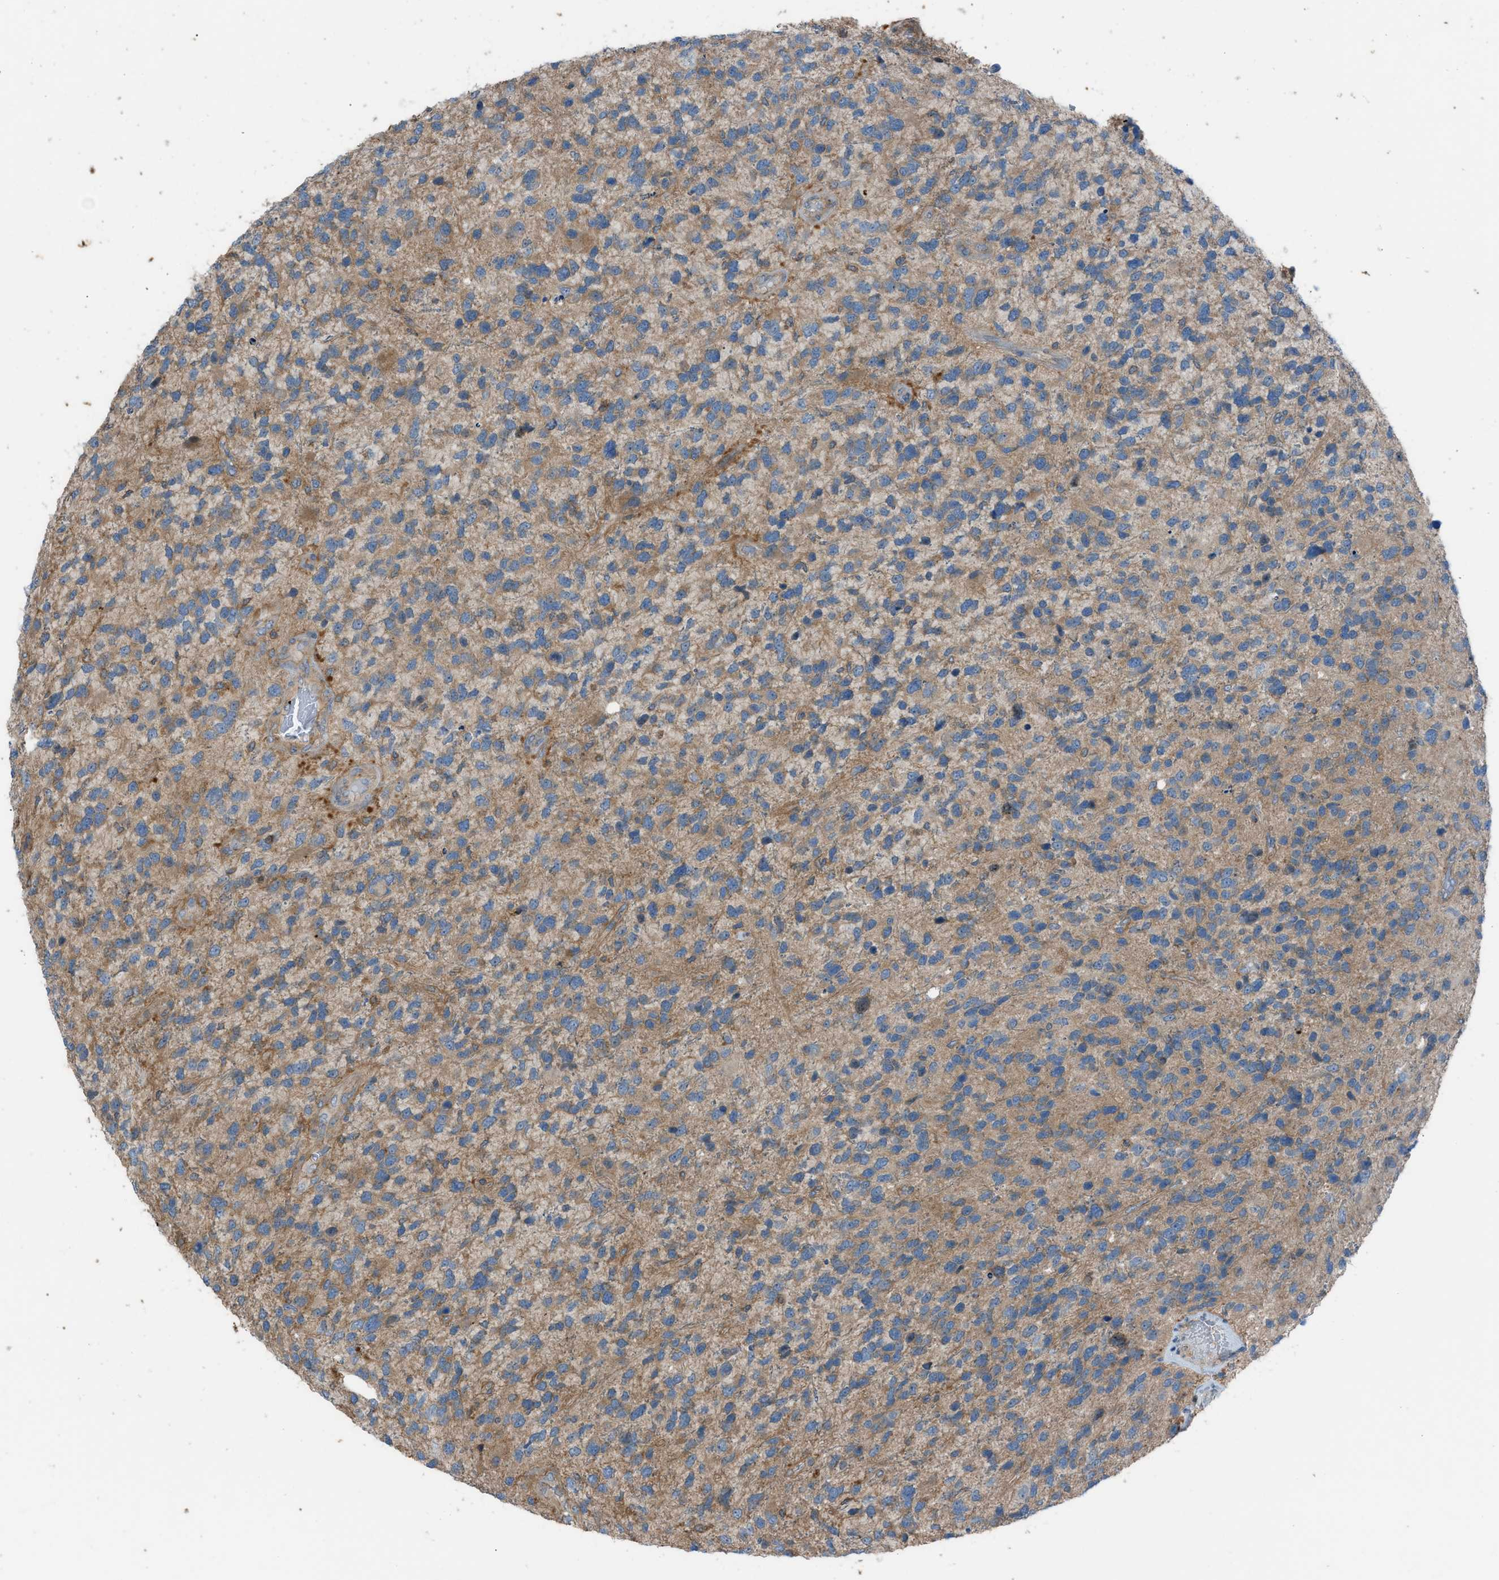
{"staining": {"intensity": "moderate", "quantity": ">75%", "location": "cytoplasmic/membranous"}, "tissue": "glioma", "cell_type": "Tumor cells", "image_type": "cancer", "snomed": [{"axis": "morphology", "description": "Glioma, malignant, High grade"}, {"axis": "topography", "description": "Brain"}], "caption": "DAB (3,3'-diaminobenzidine) immunohistochemical staining of malignant glioma (high-grade) displays moderate cytoplasmic/membranous protein expression in approximately >75% of tumor cells.", "gene": "DYRK1A", "patient": {"sex": "female", "age": 58}}